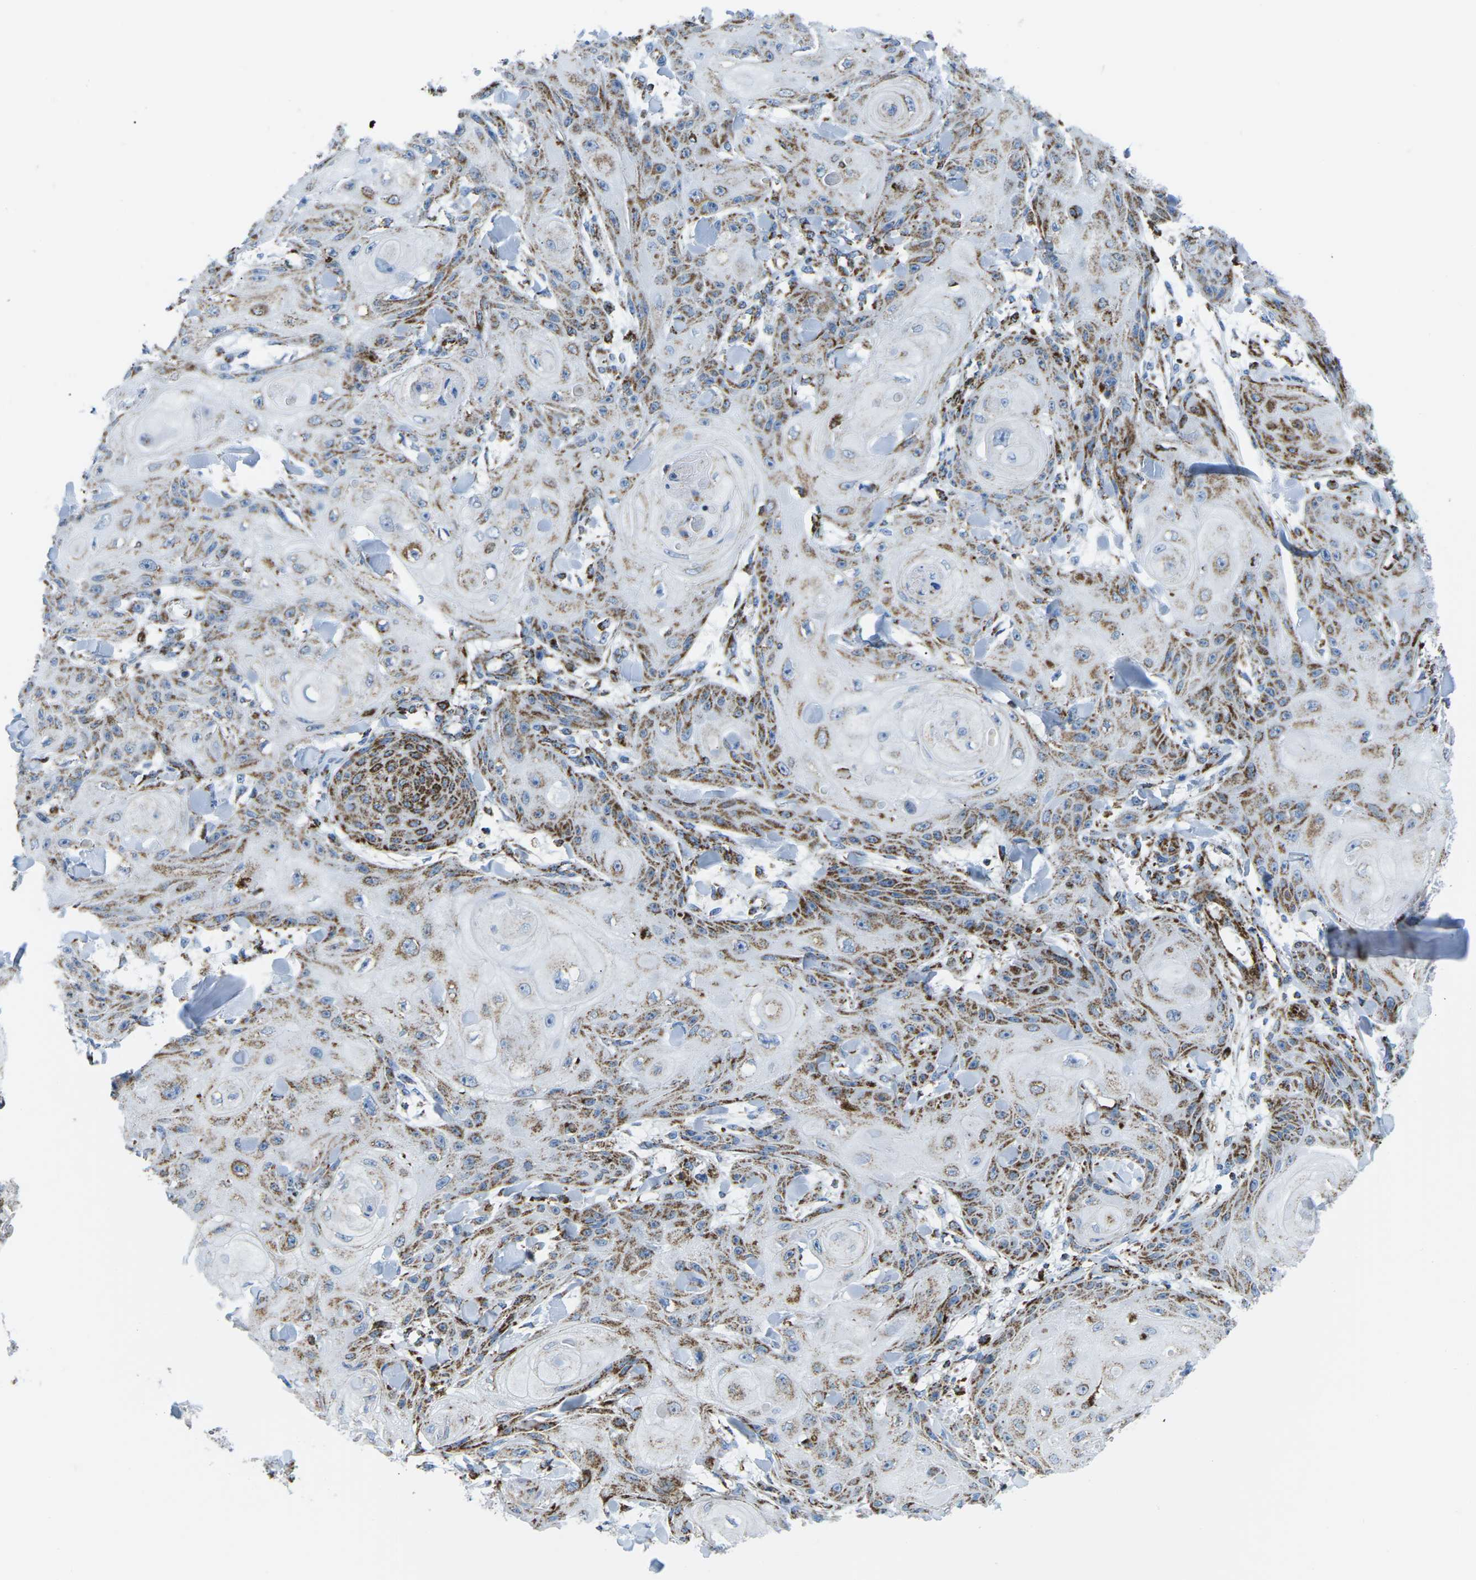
{"staining": {"intensity": "moderate", "quantity": ">75%", "location": "cytoplasmic/membranous"}, "tissue": "skin cancer", "cell_type": "Tumor cells", "image_type": "cancer", "snomed": [{"axis": "morphology", "description": "Squamous cell carcinoma, NOS"}, {"axis": "topography", "description": "Skin"}], "caption": "DAB (3,3'-diaminobenzidine) immunohistochemical staining of skin squamous cell carcinoma reveals moderate cytoplasmic/membranous protein staining in approximately >75% of tumor cells.", "gene": "COX6C", "patient": {"sex": "male", "age": 74}}